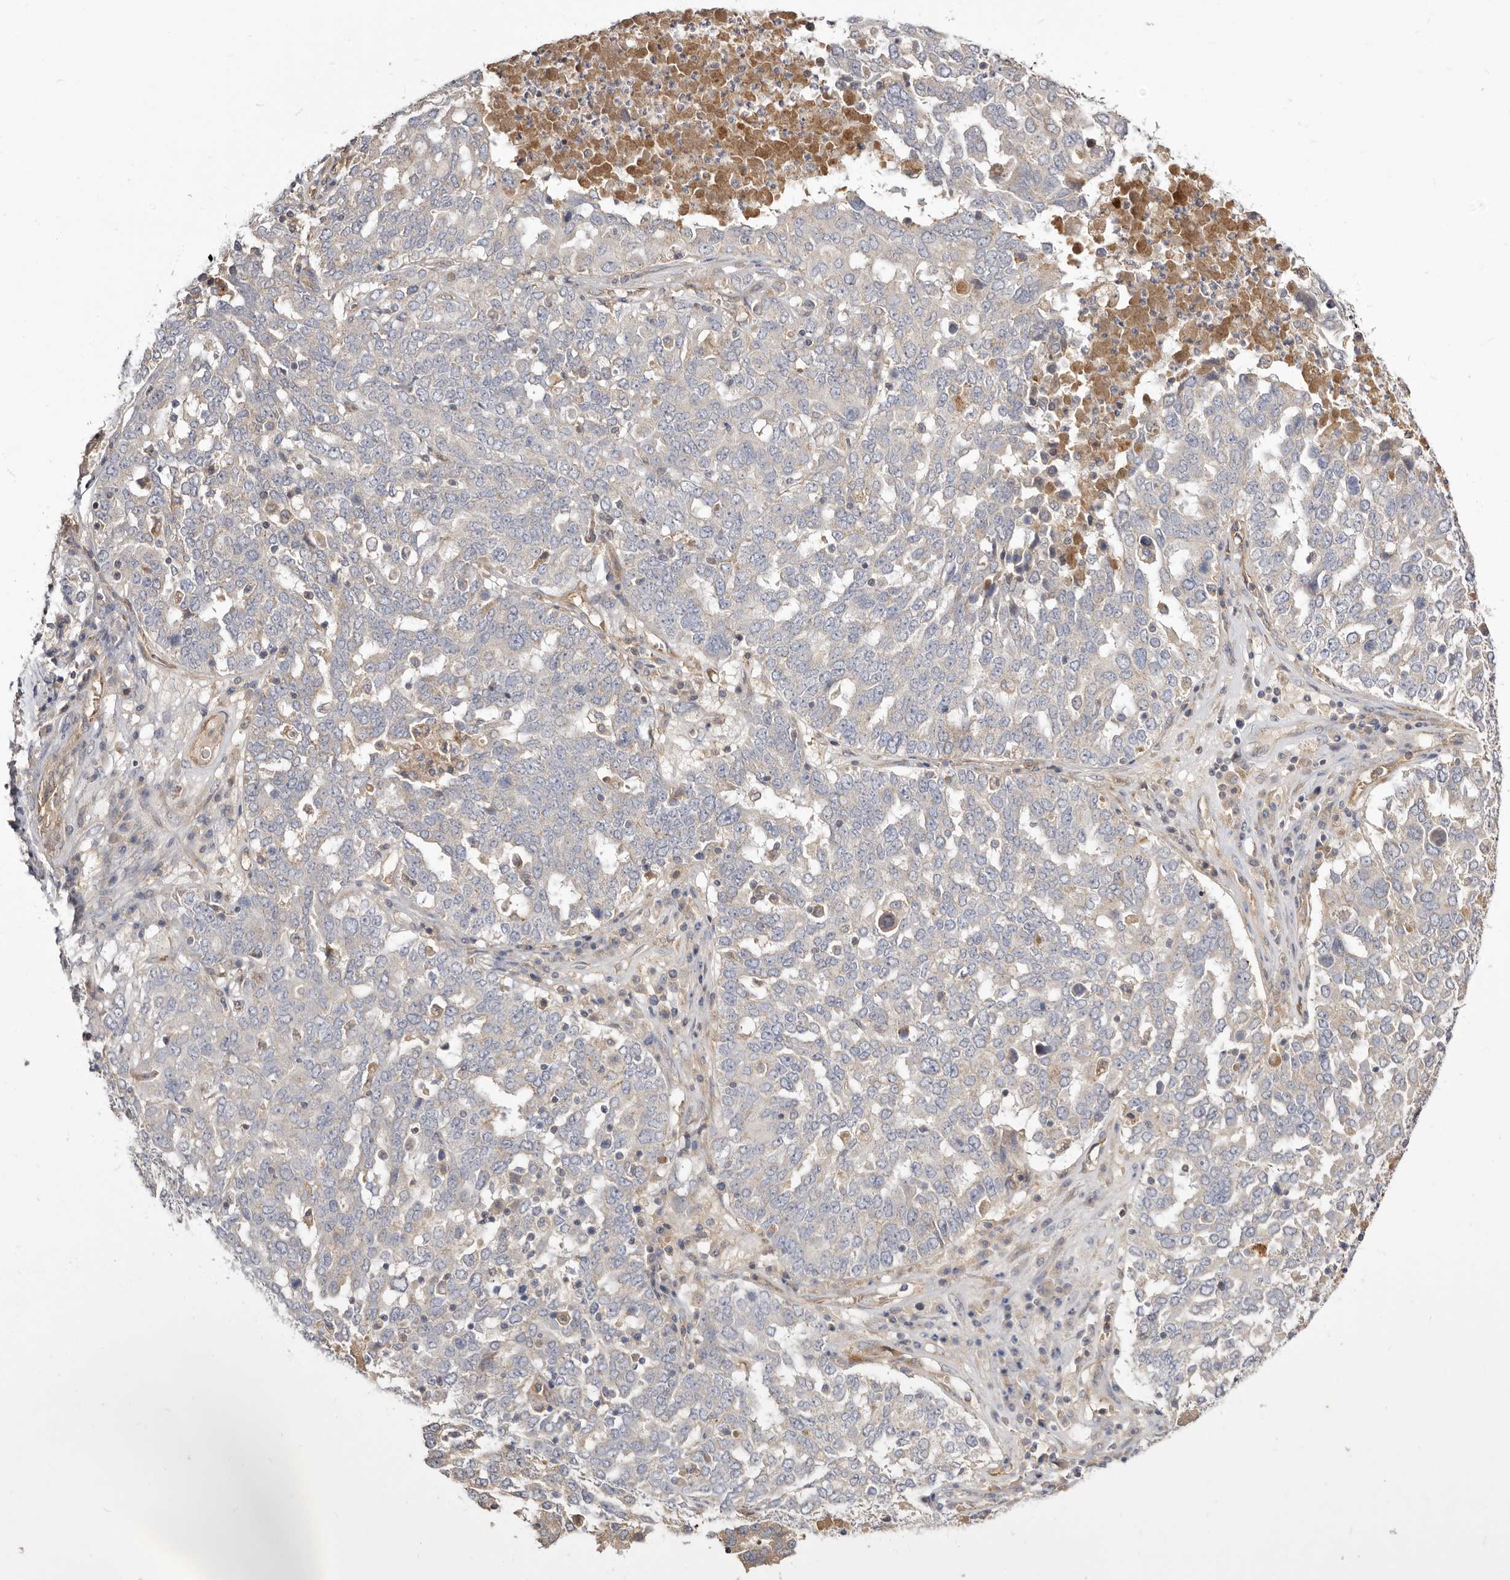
{"staining": {"intensity": "negative", "quantity": "none", "location": "none"}, "tissue": "ovarian cancer", "cell_type": "Tumor cells", "image_type": "cancer", "snomed": [{"axis": "morphology", "description": "Carcinoma, endometroid"}, {"axis": "topography", "description": "Ovary"}], "caption": "Tumor cells show no significant protein staining in endometroid carcinoma (ovarian).", "gene": "ADAMTS9", "patient": {"sex": "female", "age": 62}}